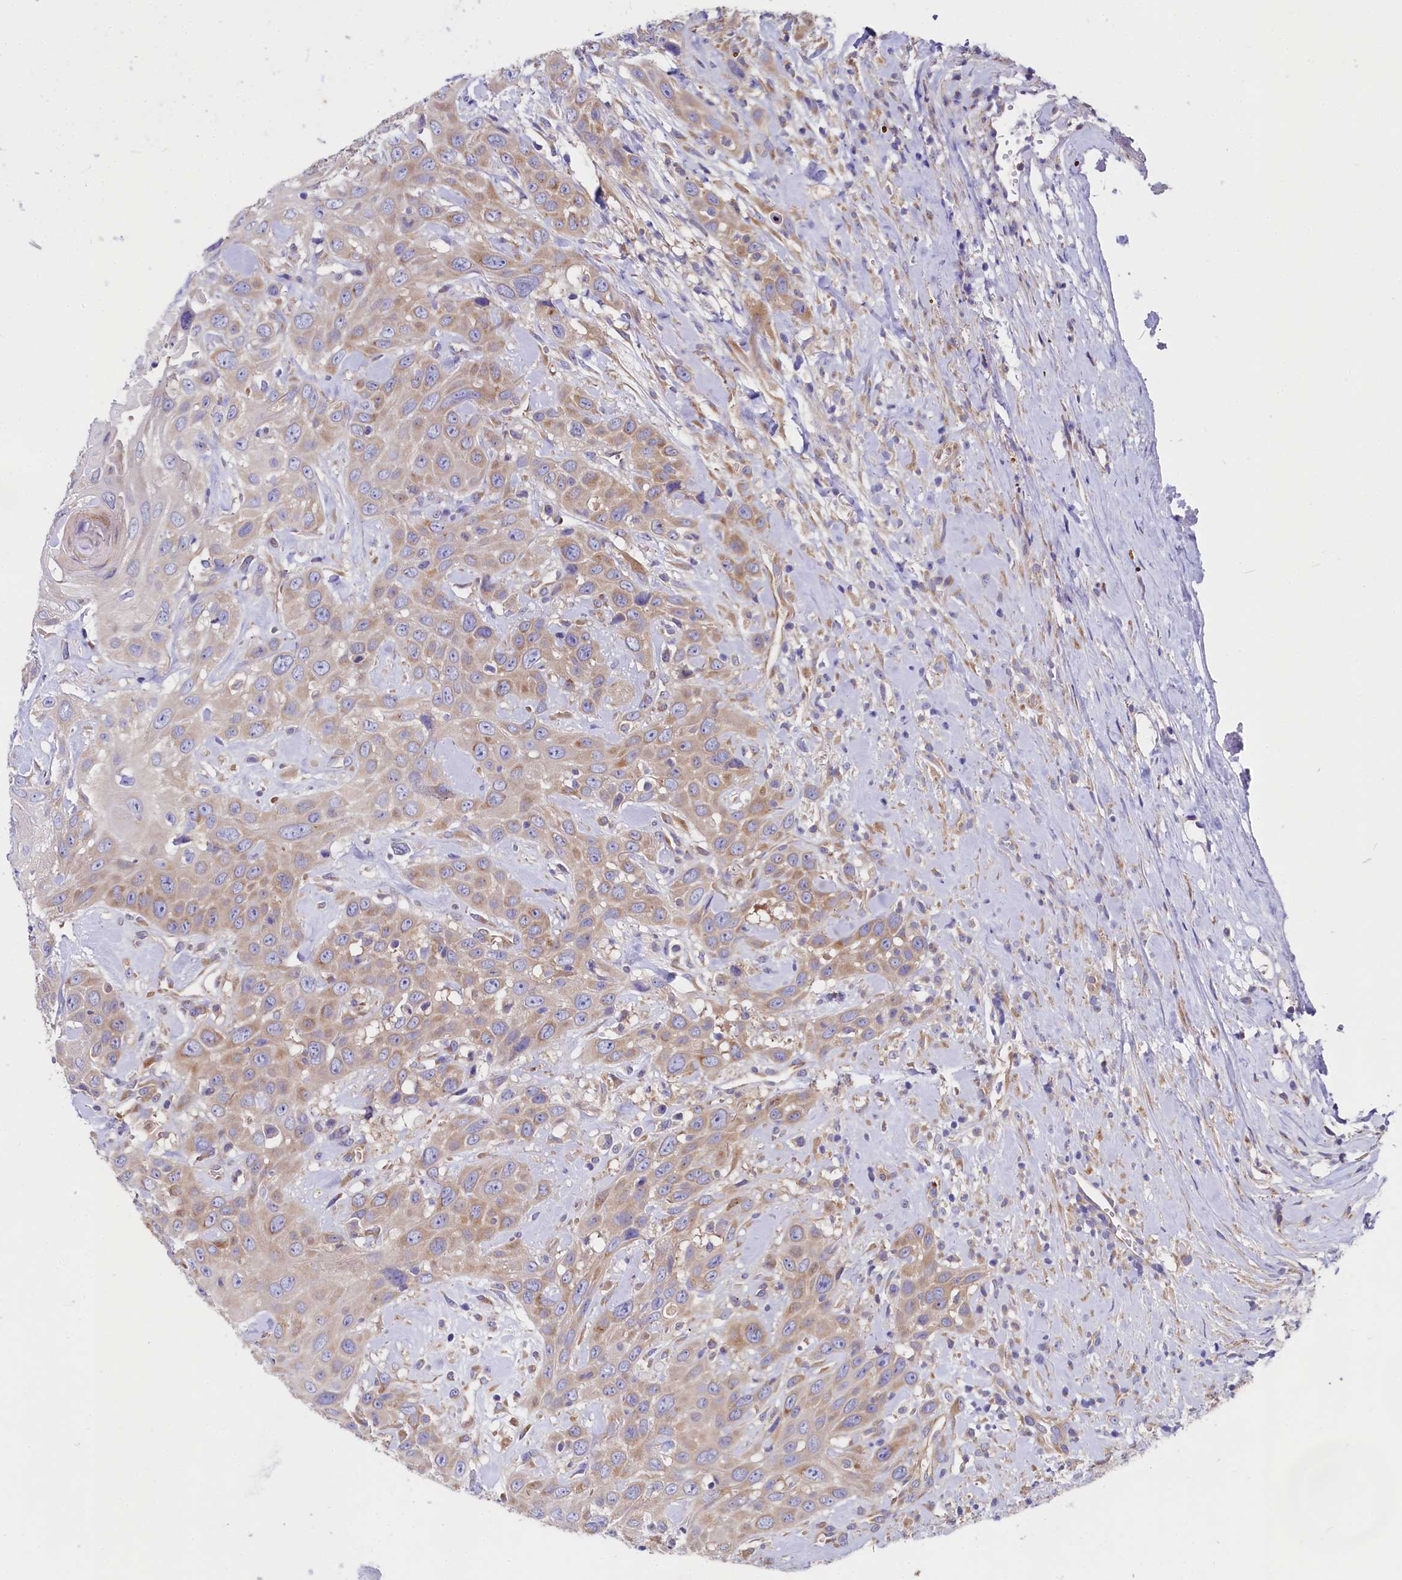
{"staining": {"intensity": "weak", "quantity": ">75%", "location": "cytoplasmic/membranous"}, "tissue": "head and neck cancer", "cell_type": "Tumor cells", "image_type": "cancer", "snomed": [{"axis": "morphology", "description": "Squamous cell carcinoma, NOS"}, {"axis": "topography", "description": "Head-Neck"}], "caption": "A brown stain shows weak cytoplasmic/membranous positivity of a protein in human head and neck cancer (squamous cell carcinoma) tumor cells. (DAB (3,3'-diaminobenzidine) = brown stain, brightfield microscopy at high magnification).", "gene": "QARS1", "patient": {"sex": "male", "age": 81}}